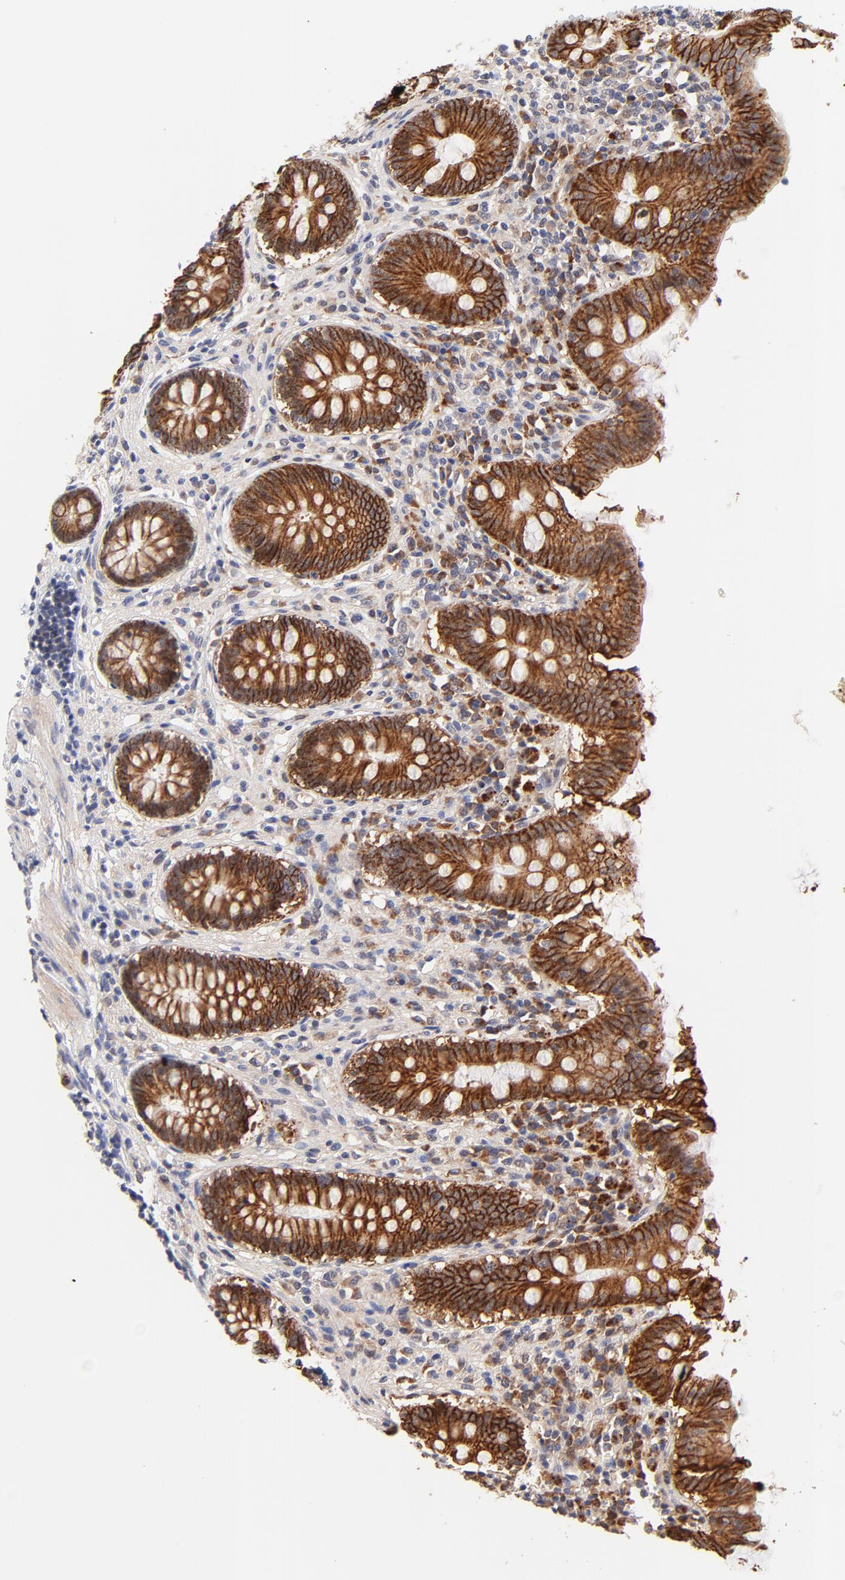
{"staining": {"intensity": "strong", "quantity": ">75%", "location": "cytoplasmic/membranous"}, "tissue": "appendix", "cell_type": "Glandular cells", "image_type": "normal", "snomed": [{"axis": "morphology", "description": "Normal tissue, NOS"}, {"axis": "topography", "description": "Appendix"}], "caption": "Immunohistochemistry photomicrograph of normal appendix: appendix stained using immunohistochemistry (IHC) shows high levels of strong protein expression localized specifically in the cytoplasmic/membranous of glandular cells, appearing as a cytoplasmic/membranous brown color.", "gene": "TXNL1", "patient": {"sex": "female", "age": 50}}